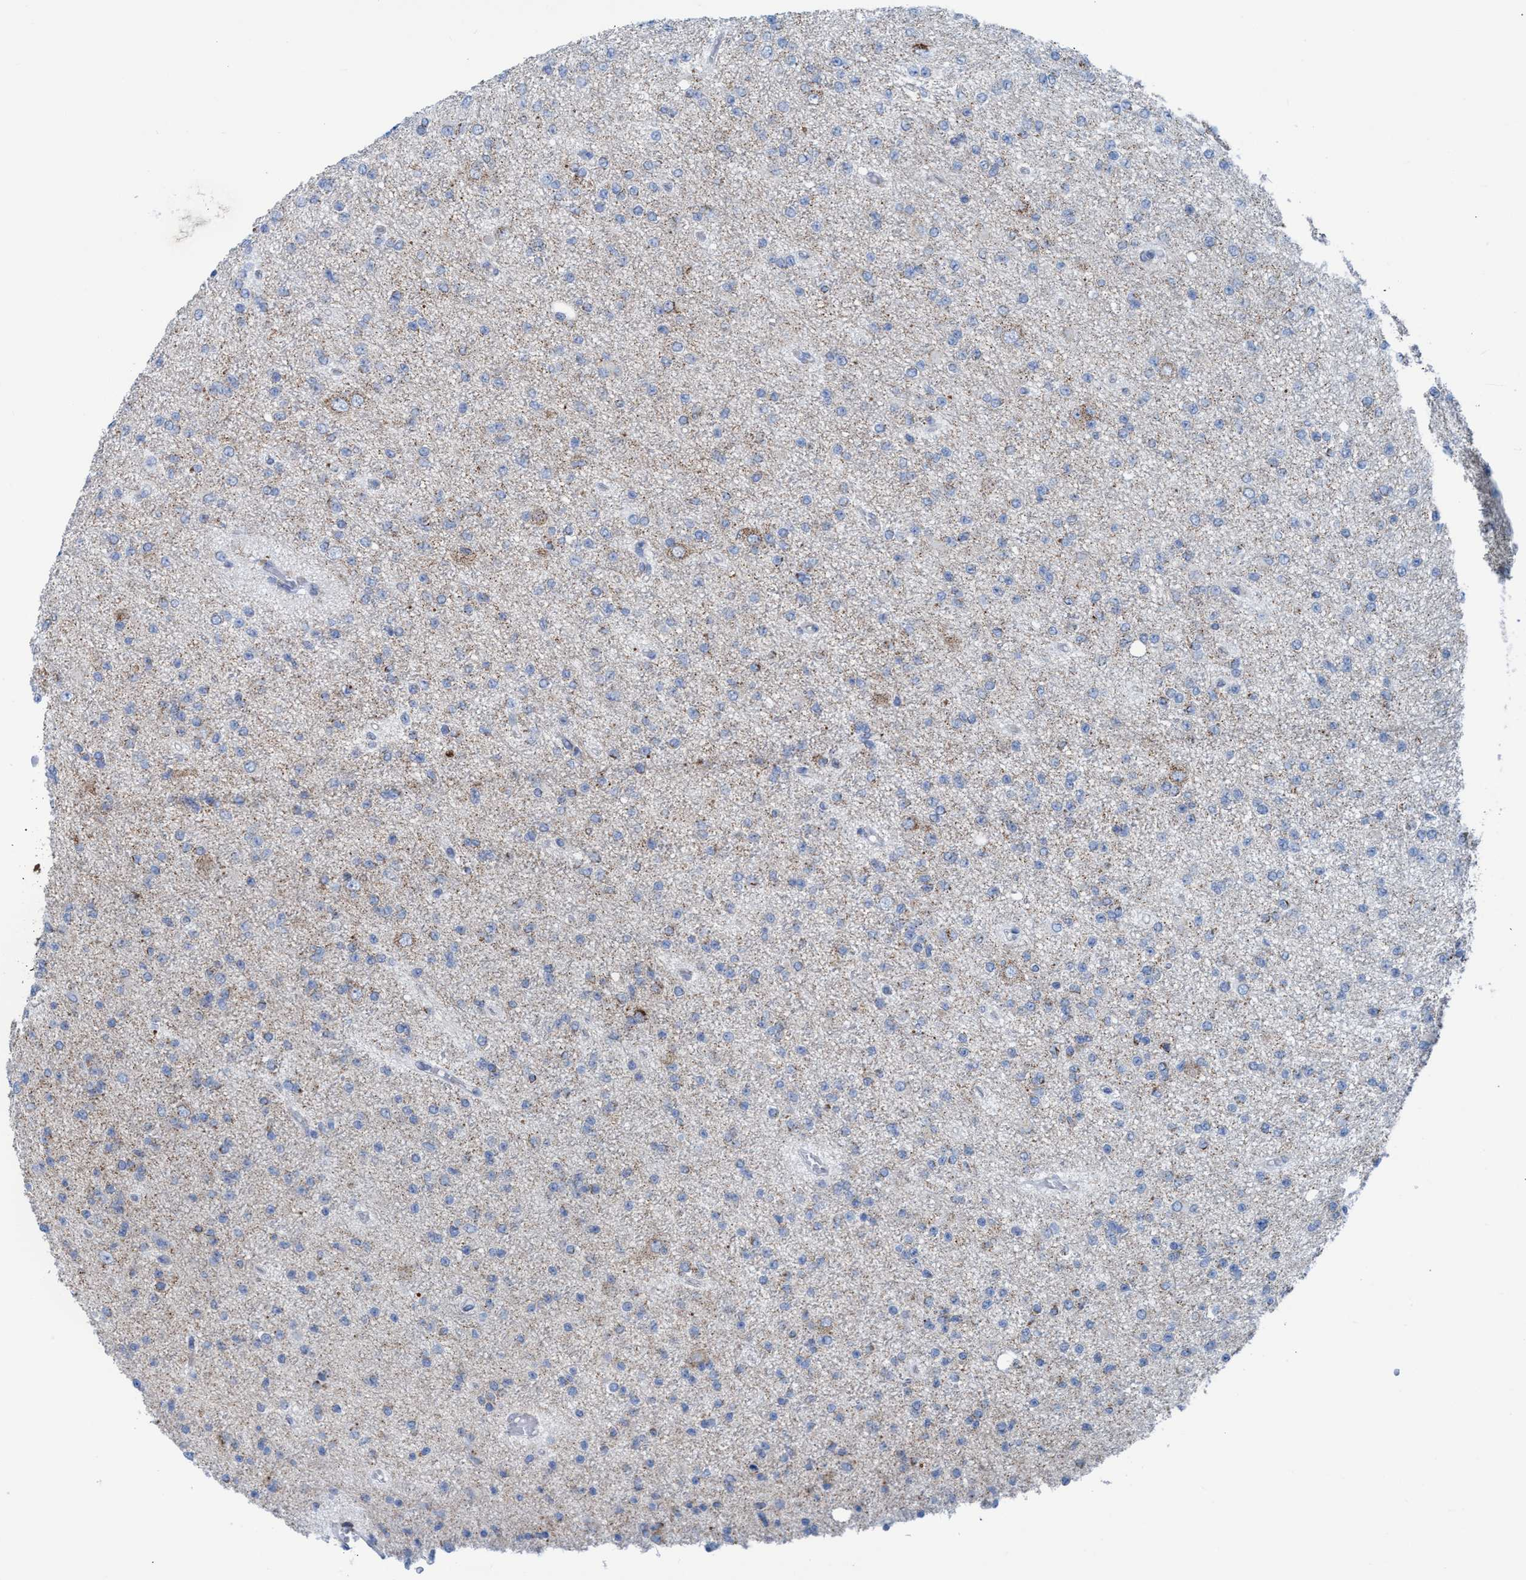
{"staining": {"intensity": "weak", "quantity": "<25%", "location": "cytoplasmic/membranous"}, "tissue": "glioma", "cell_type": "Tumor cells", "image_type": "cancer", "snomed": [{"axis": "morphology", "description": "Glioma, malignant, Low grade"}, {"axis": "topography", "description": "Brain"}], "caption": "An image of low-grade glioma (malignant) stained for a protein displays no brown staining in tumor cells.", "gene": "GGA3", "patient": {"sex": "female", "age": 22}}